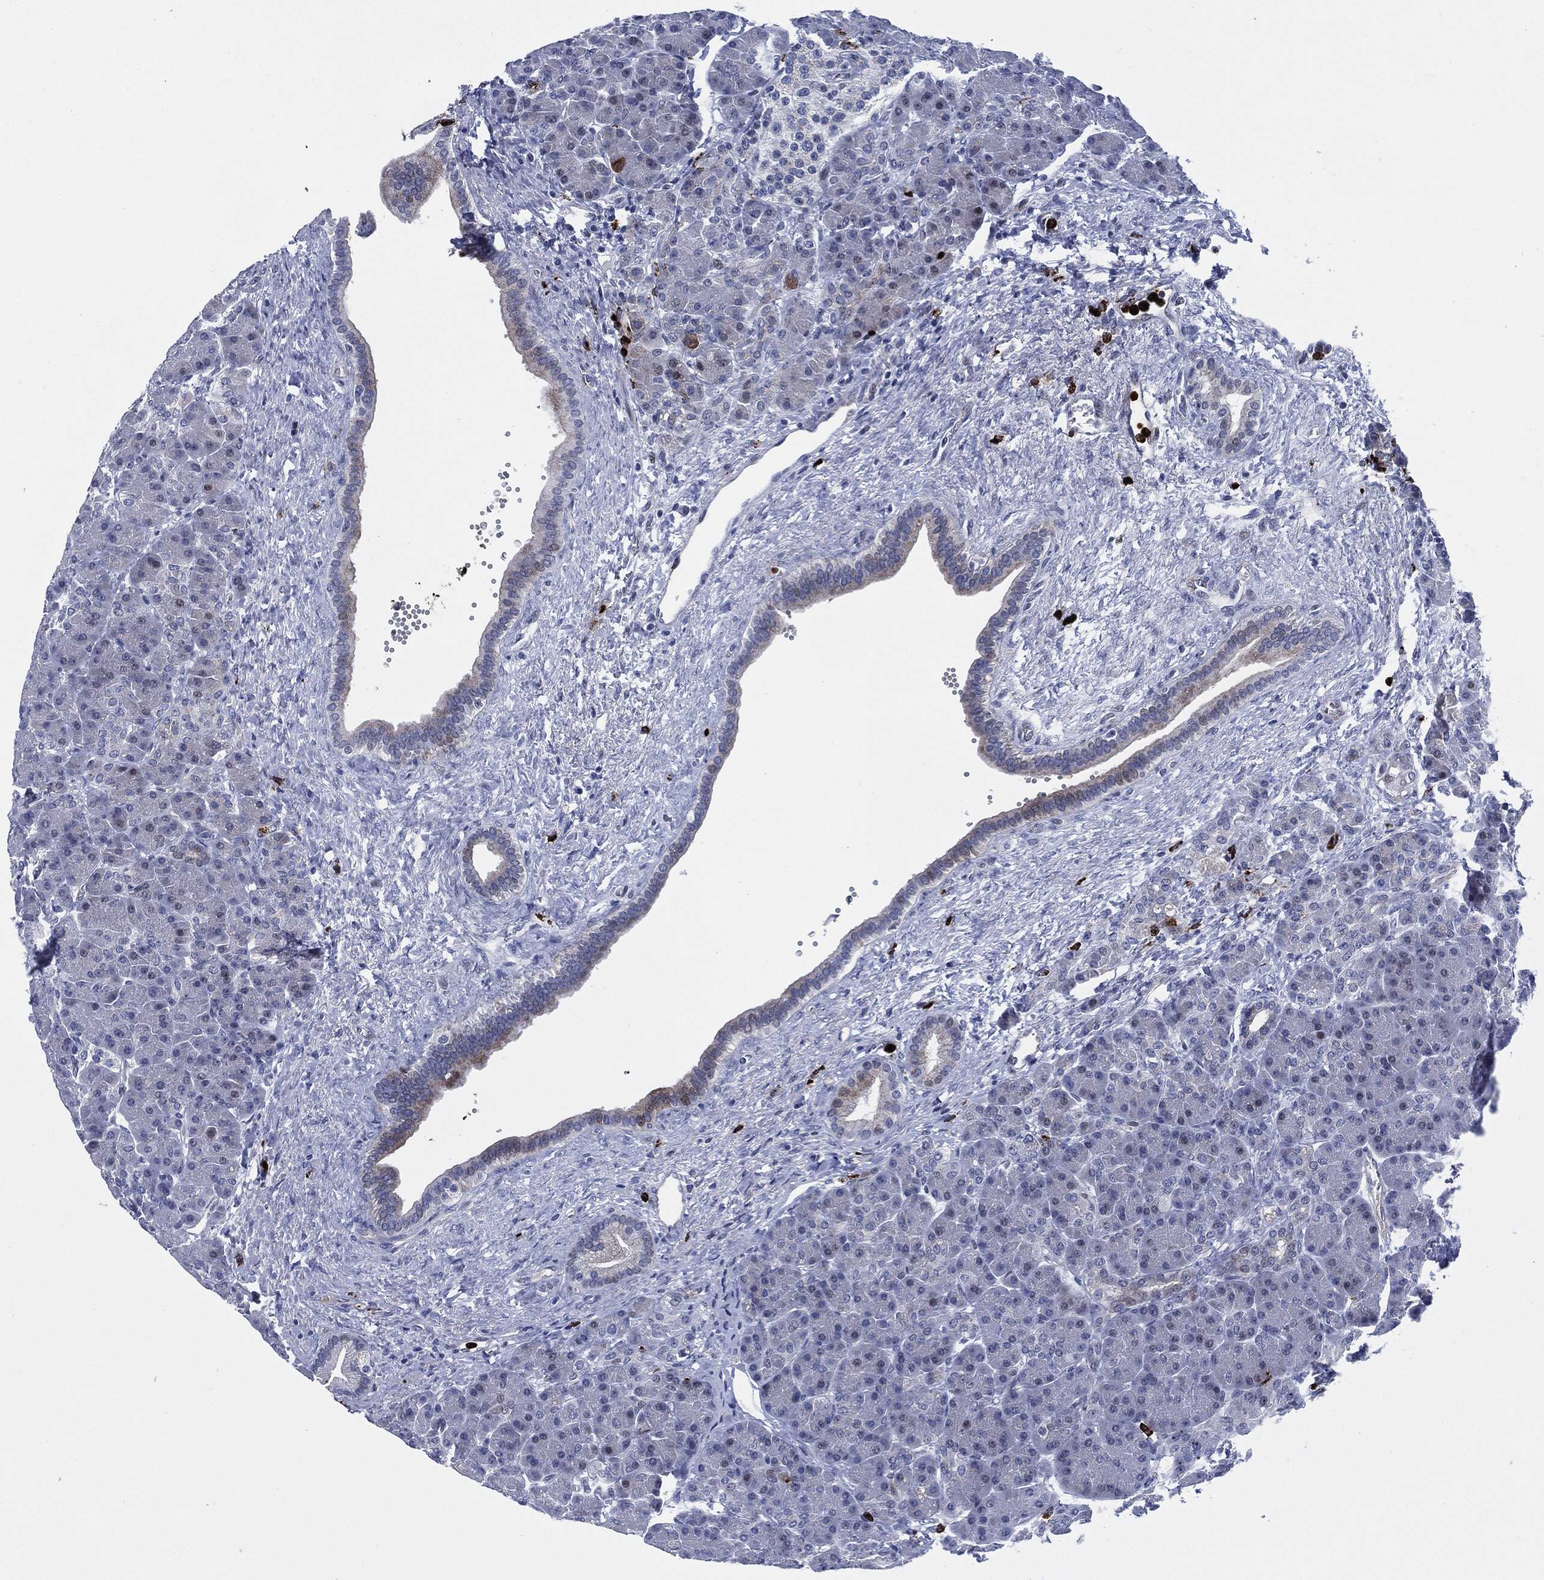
{"staining": {"intensity": "negative", "quantity": "none", "location": "none"}, "tissue": "pancreas", "cell_type": "Exocrine glandular cells", "image_type": "normal", "snomed": [{"axis": "morphology", "description": "Normal tissue, NOS"}, {"axis": "topography", "description": "Pancreas"}], "caption": "Photomicrograph shows no protein staining in exocrine glandular cells of normal pancreas.", "gene": "MPO", "patient": {"sex": "female", "age": 63}}